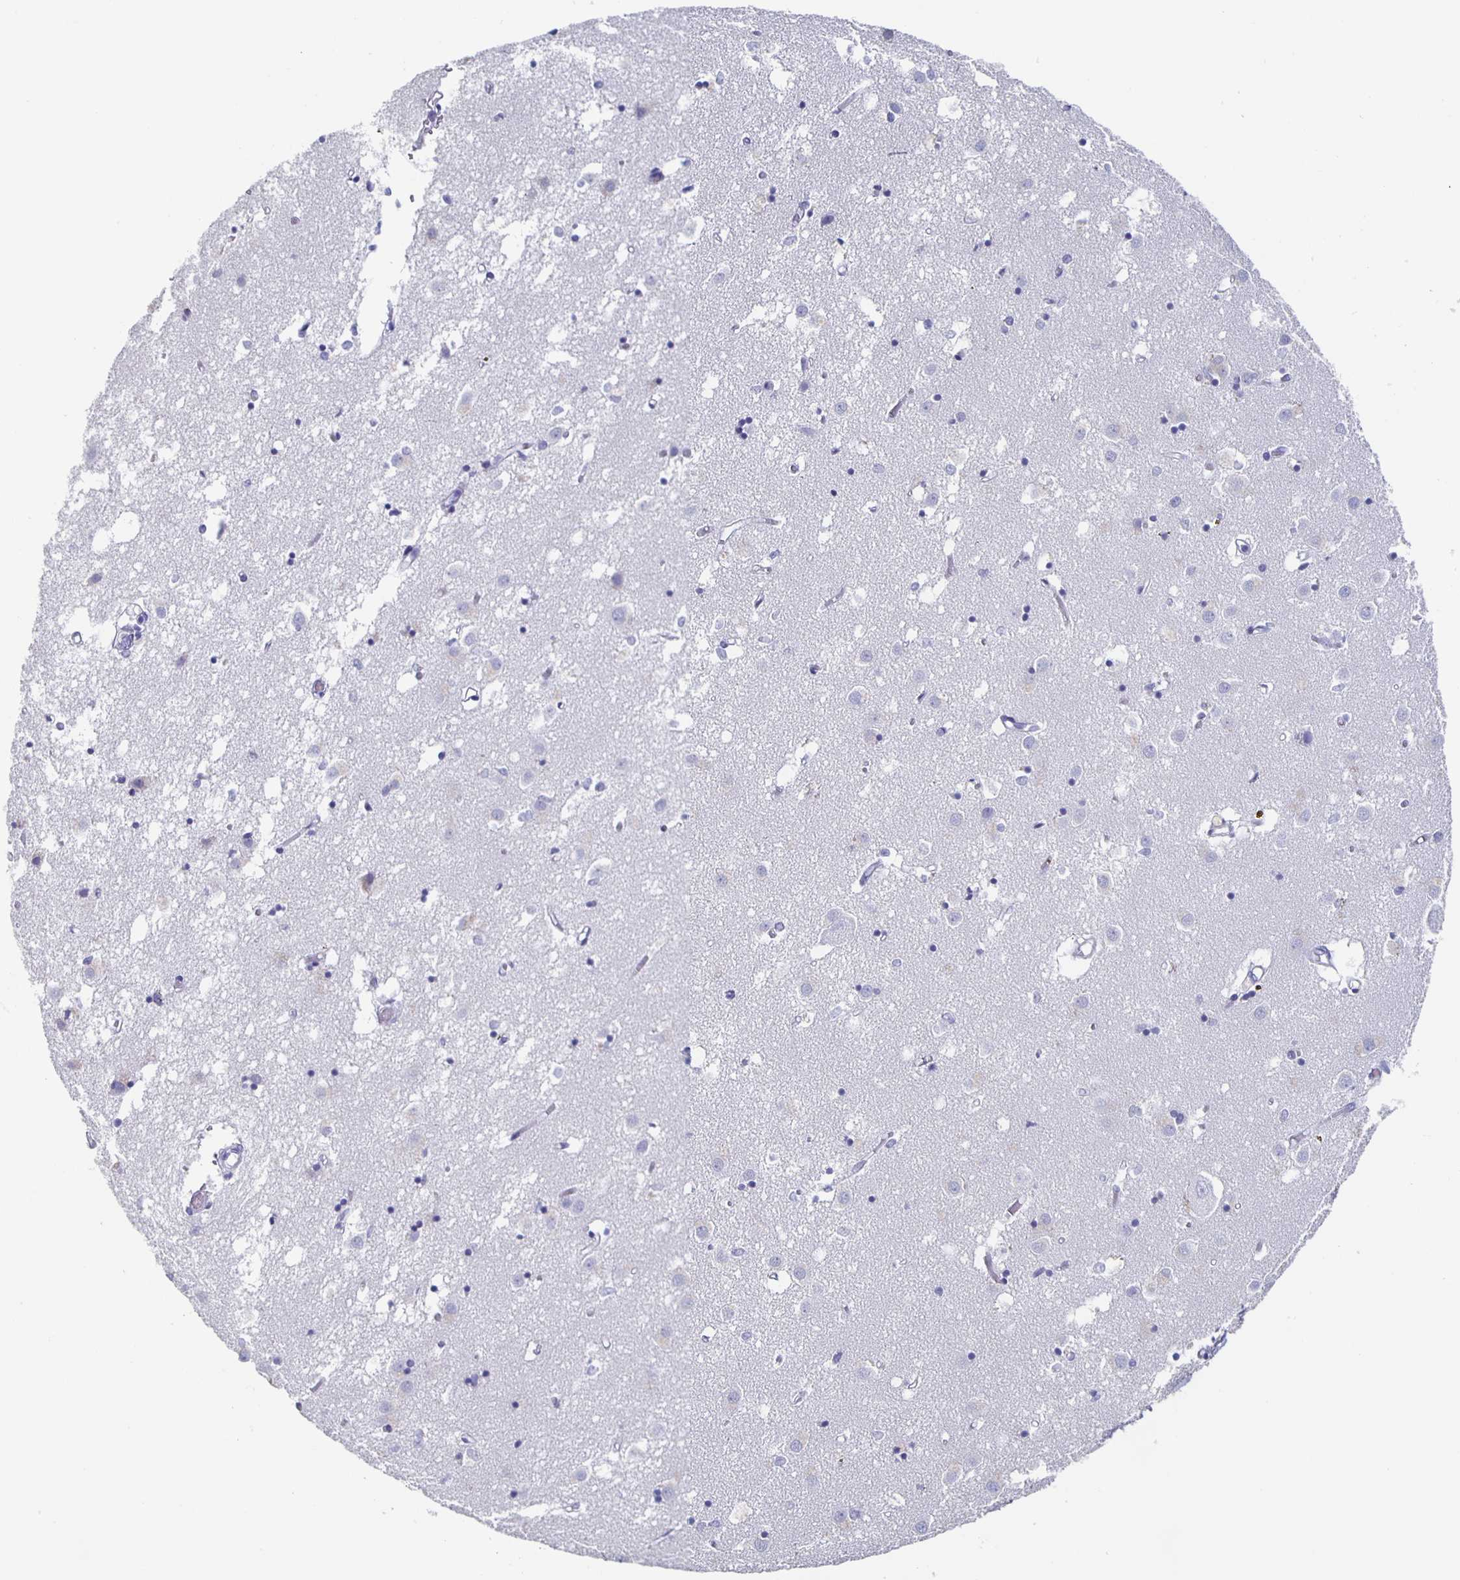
{"staining": {"intensity": "negative", "quantity": "none", "location": "none"}, "tissue": "caudate", "cell_type": "Glial cells", "image_type": "normal", "snomed": [{"axis": "morphology", "description": "Normal tissue, NOS"}, {"axis": "topography", "description": "Lateral ventricle wall"}], "caption": "An IHC micrograph of normal caudate is shown. There is no staining in glial cells of caudate.", "gene": "FGA", "patient": {"sex": "male", "age": 70}}